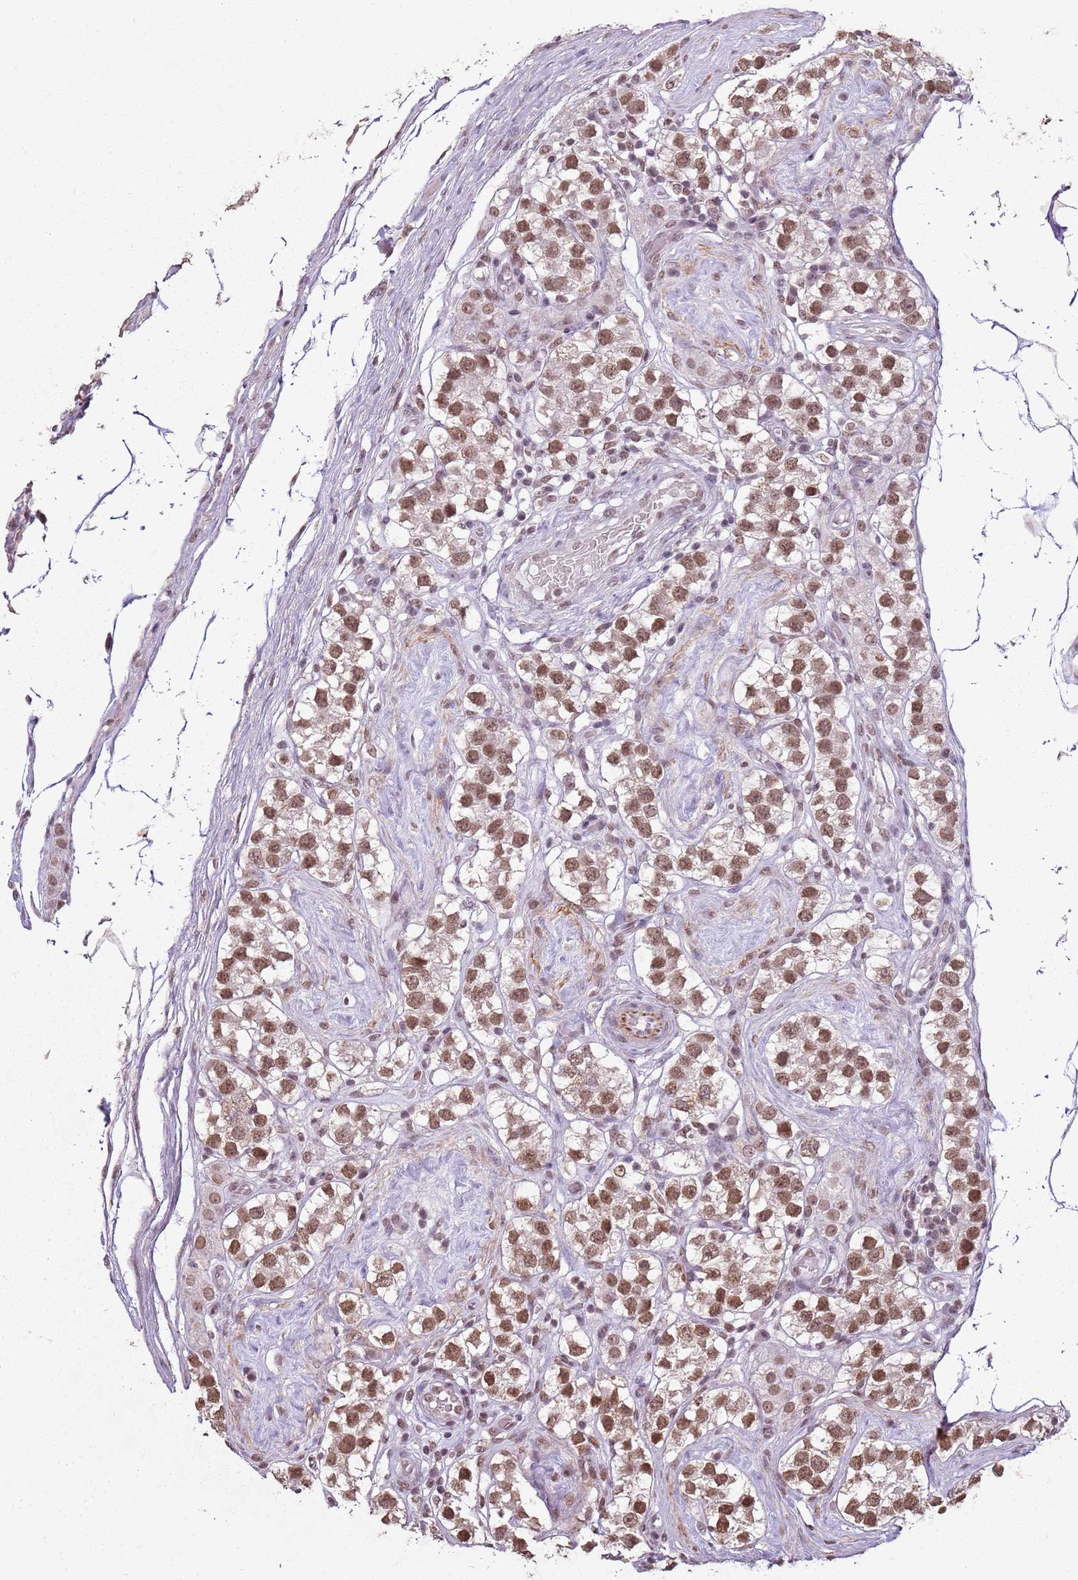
{"staining": {"intensity": "moderate", "quantity": ">75%", "location": "nuclear"}, "tissue": "testis cancer", "cell_type": "Tumor cells", "image_type": "cancer", "snomed": [{"axis": "morphology", "description": "Seminoma, NOS"}, {"axis": "topography", "description": "Testis"}], "caption": "Immunohistochemistry staining of testis cancer, which reveals medium levels of moderate nuclear expression in about >75% of tumor cells indicating moderate nuclear protein staining. The staining was performed using DAB (brown) for protein detection and nuclei were counterstained in hematoxylin (blue).", "gene": "ARL14EP", "patient": {"sex": "male", "age": 34}}